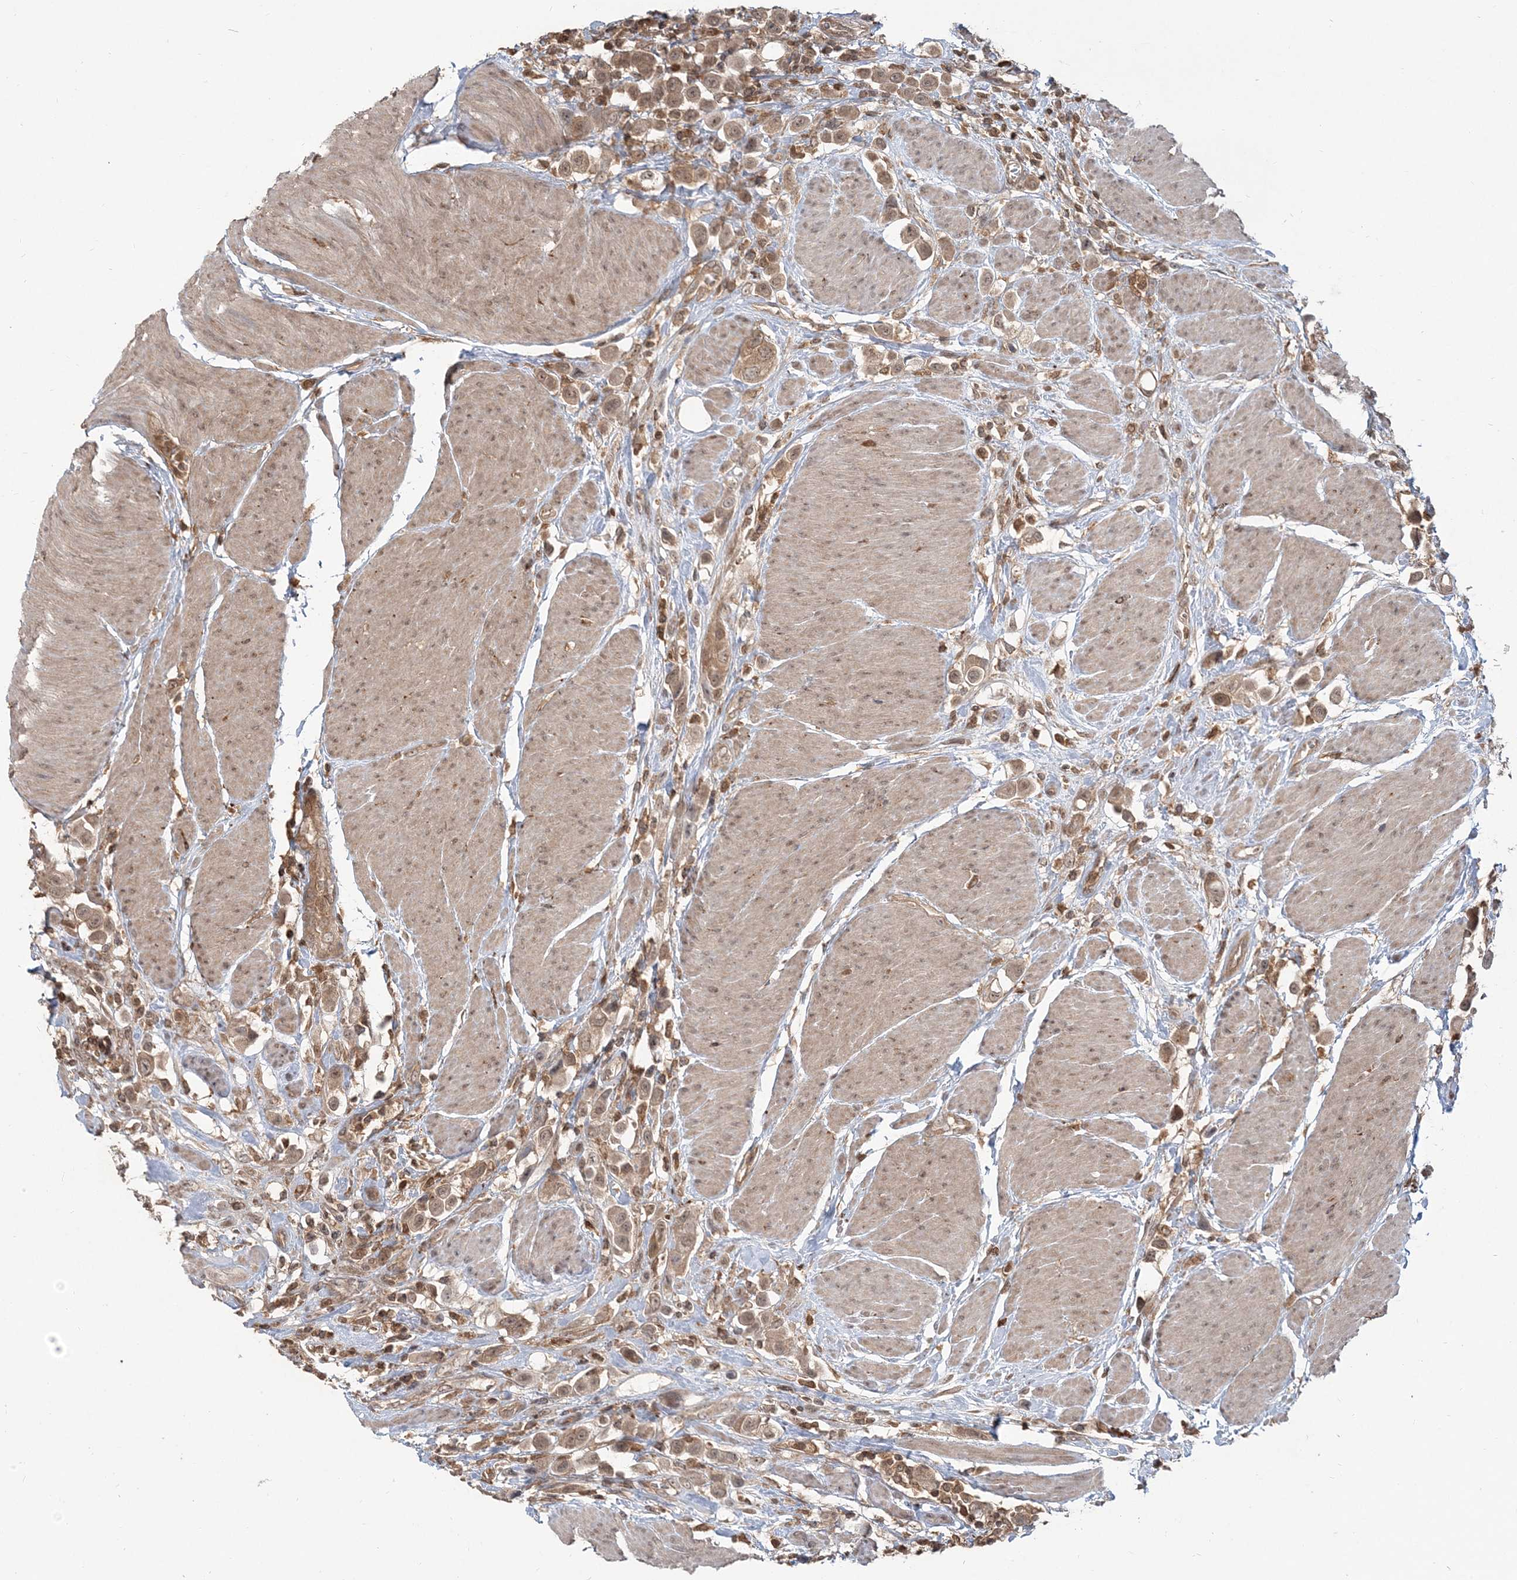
{"staining": {"intensity": "weak", "quantity": ">75%", "location": "cytoplasmic/membranous,nuclear"}, "tissue": "urothelial cancer", "cell_type": "Tumor cells", "image_type": "cancer", "snomed": [{"axis": "morphology", "description": "Urothelial carcinoma, High grade"}, {"axis": "topography", "description": "Urinary bladder"}], "caption": "Protein staining by immunohistochemistry displays weak cytoplasmic/membranous and nuclear positivity in about >75% of tumor cells in urothelial cancer.", "gene": "CAB39", "patient": {"sex": "male", "age": 50}}